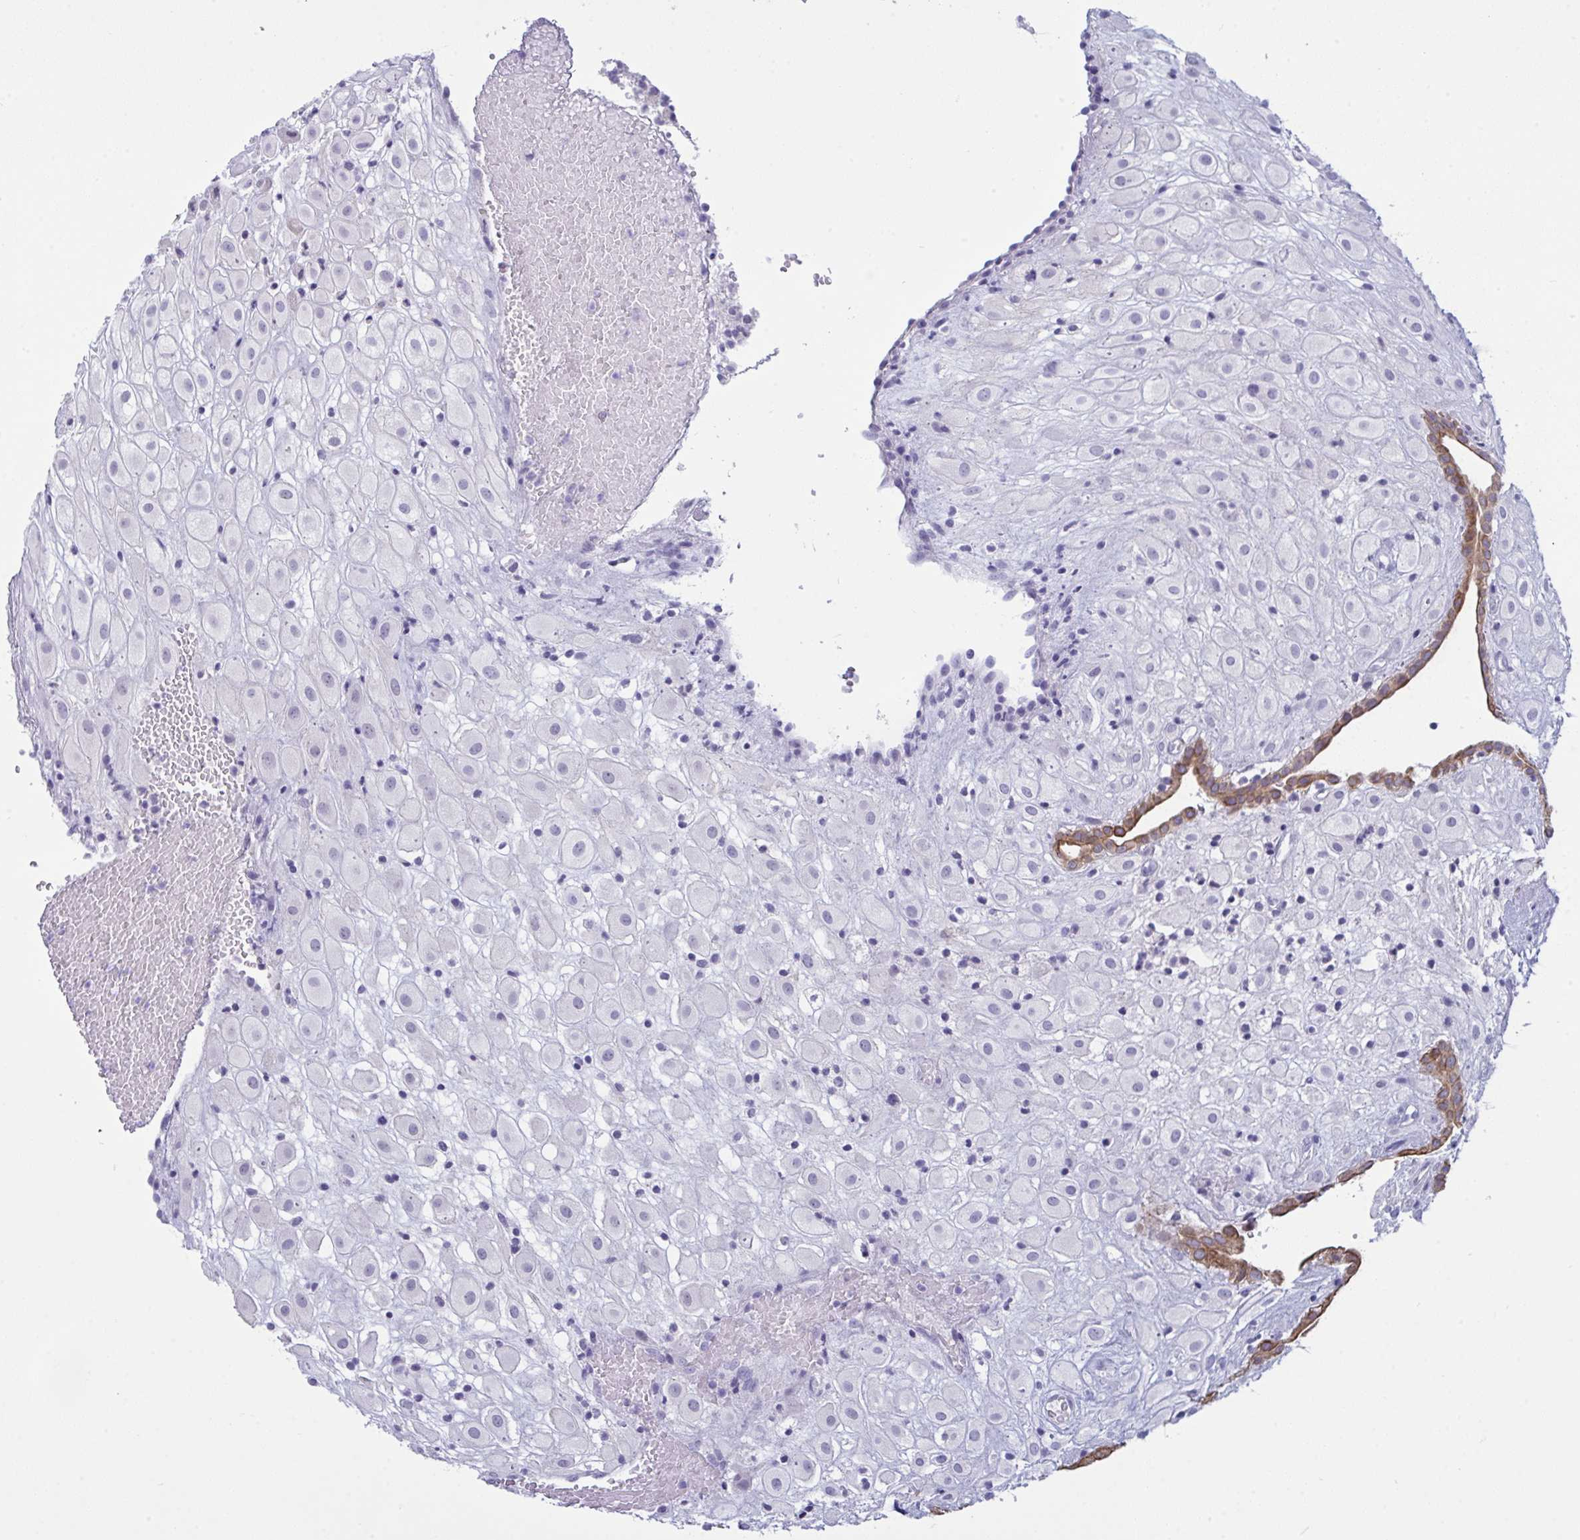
{"staining": {"intensity": "negative", "quantity": "none", "location": "none"}, "tissue": "placenta", "cell_type": "Decidual cells", "image_type": "normal", "snomed": [{"axis": "morphology", "description": "Normal tissue, NOS"}, {"axis": "topography", "description": "Placenta"}], "caption": "High magnification brightfield microscopy of normal placenta stained with DAB (3,3'-diaminobenzidine) (brown) and counterstained with hematoxylin (blue): decidual cells show no significant expression. (DAB (3,3'-diaminobenzidine) immunohistochemistry with hematoxylin counter stain).", "gene": "TENT5D", "patient": {"sex": "female", "age": 24}}